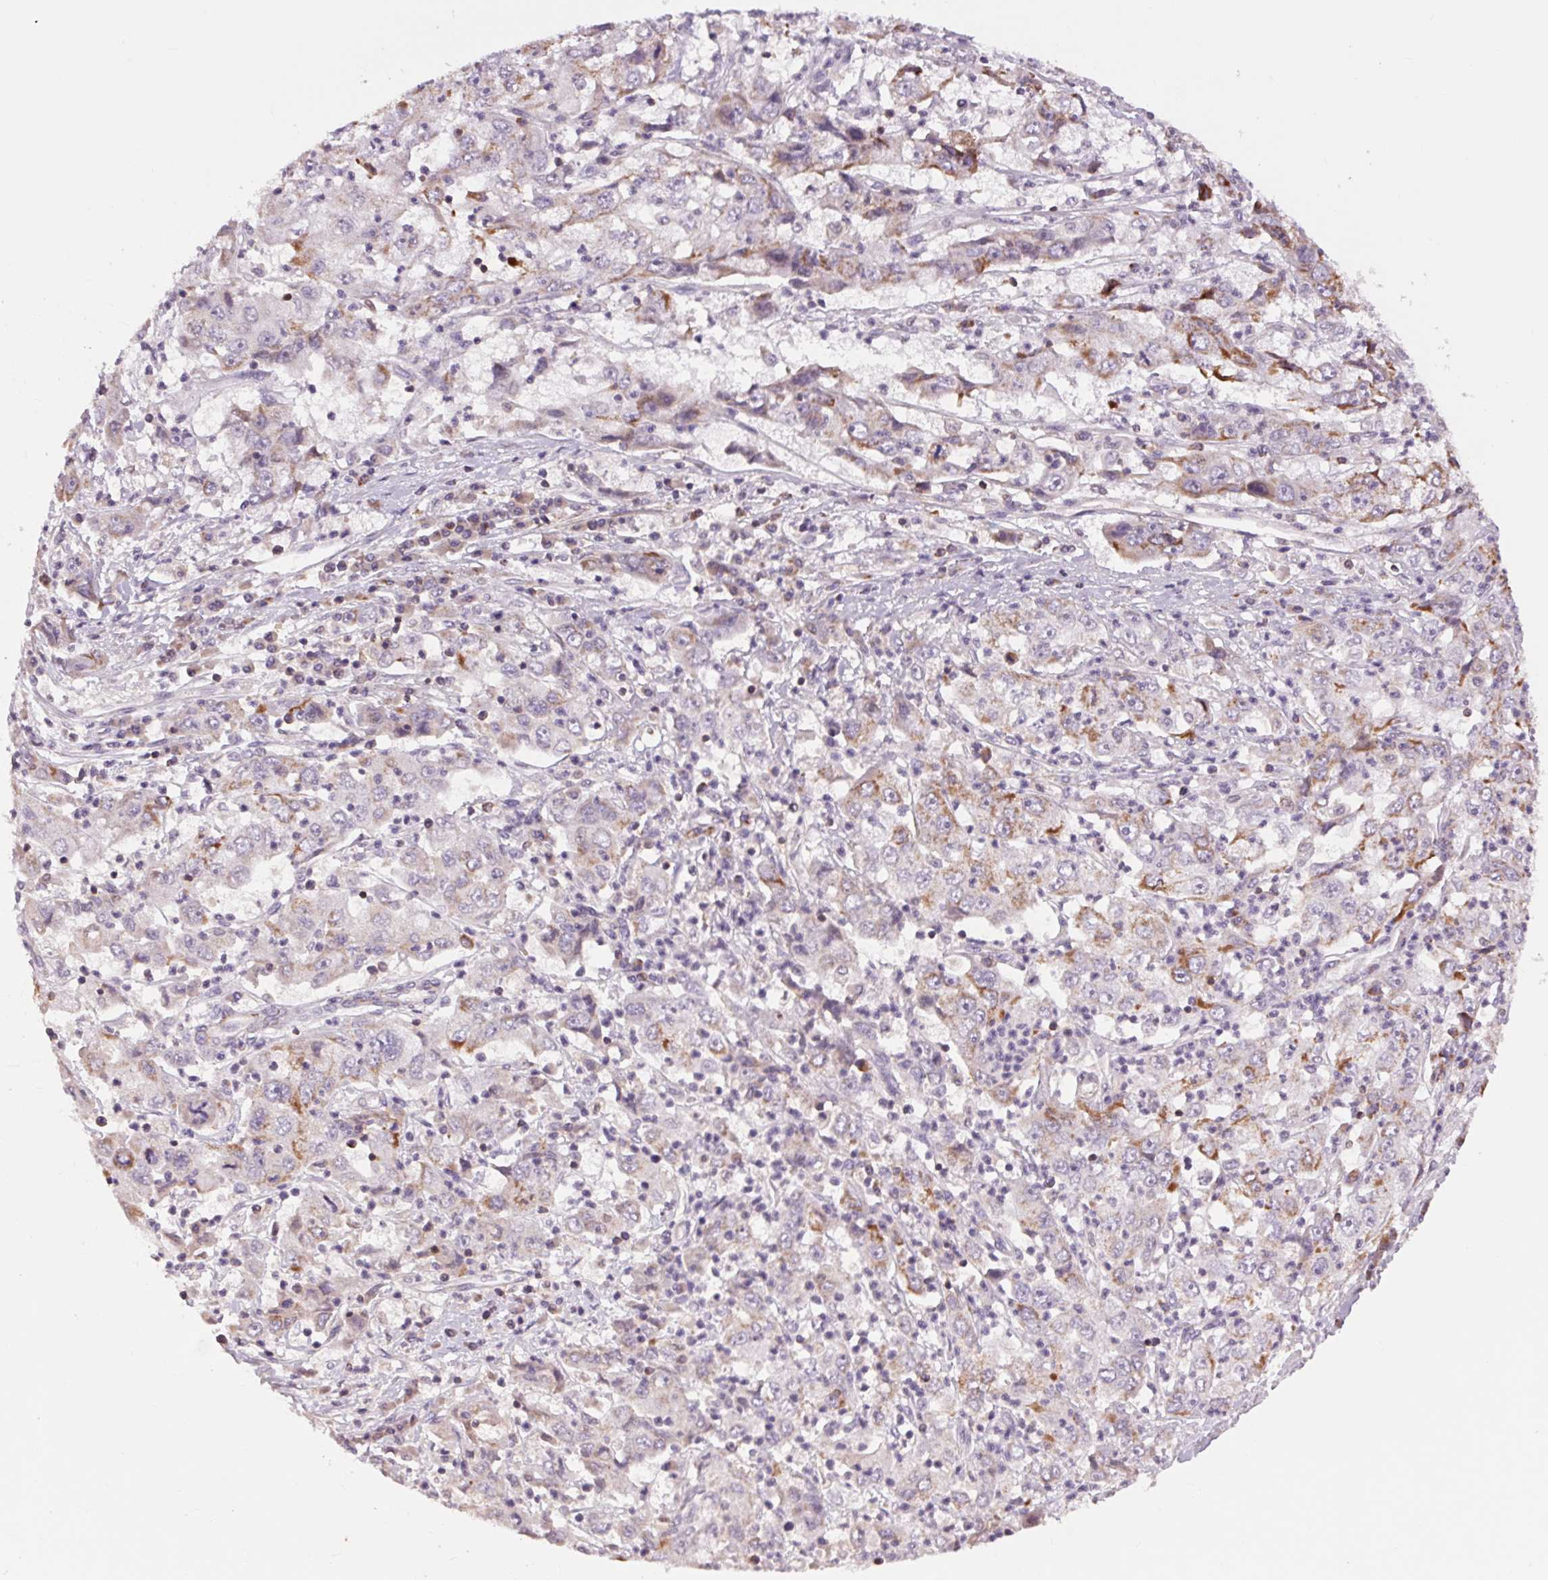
{"staining": {"intensity": "moderate", "quantity": "<25%", "location": "cytoplasmic/membranous"}, "tissue": "cervical cancer", "cell_type": "Tumor cells", "image_type": "cancer", "snomed": [{"axis": "morphology", "description": "Squamous cell carcinoma, NOS"}, {"axis": "topography", "description": "Cervix"}], "caption": "Cervical squamous cell carcinoma tissue exhibits moderate cytoplasmic/membranous expression in about <25% of tumor cells, visualized by immunohistochemistry. The protein is stained brown, and the nuclei are stained in blue (DAB (3,3'-diaminobenzidine) IHC with brightfield microscopy, high magnification).", "gene": "COX6A1", "patient": {"sex": "female", "age": 36}}